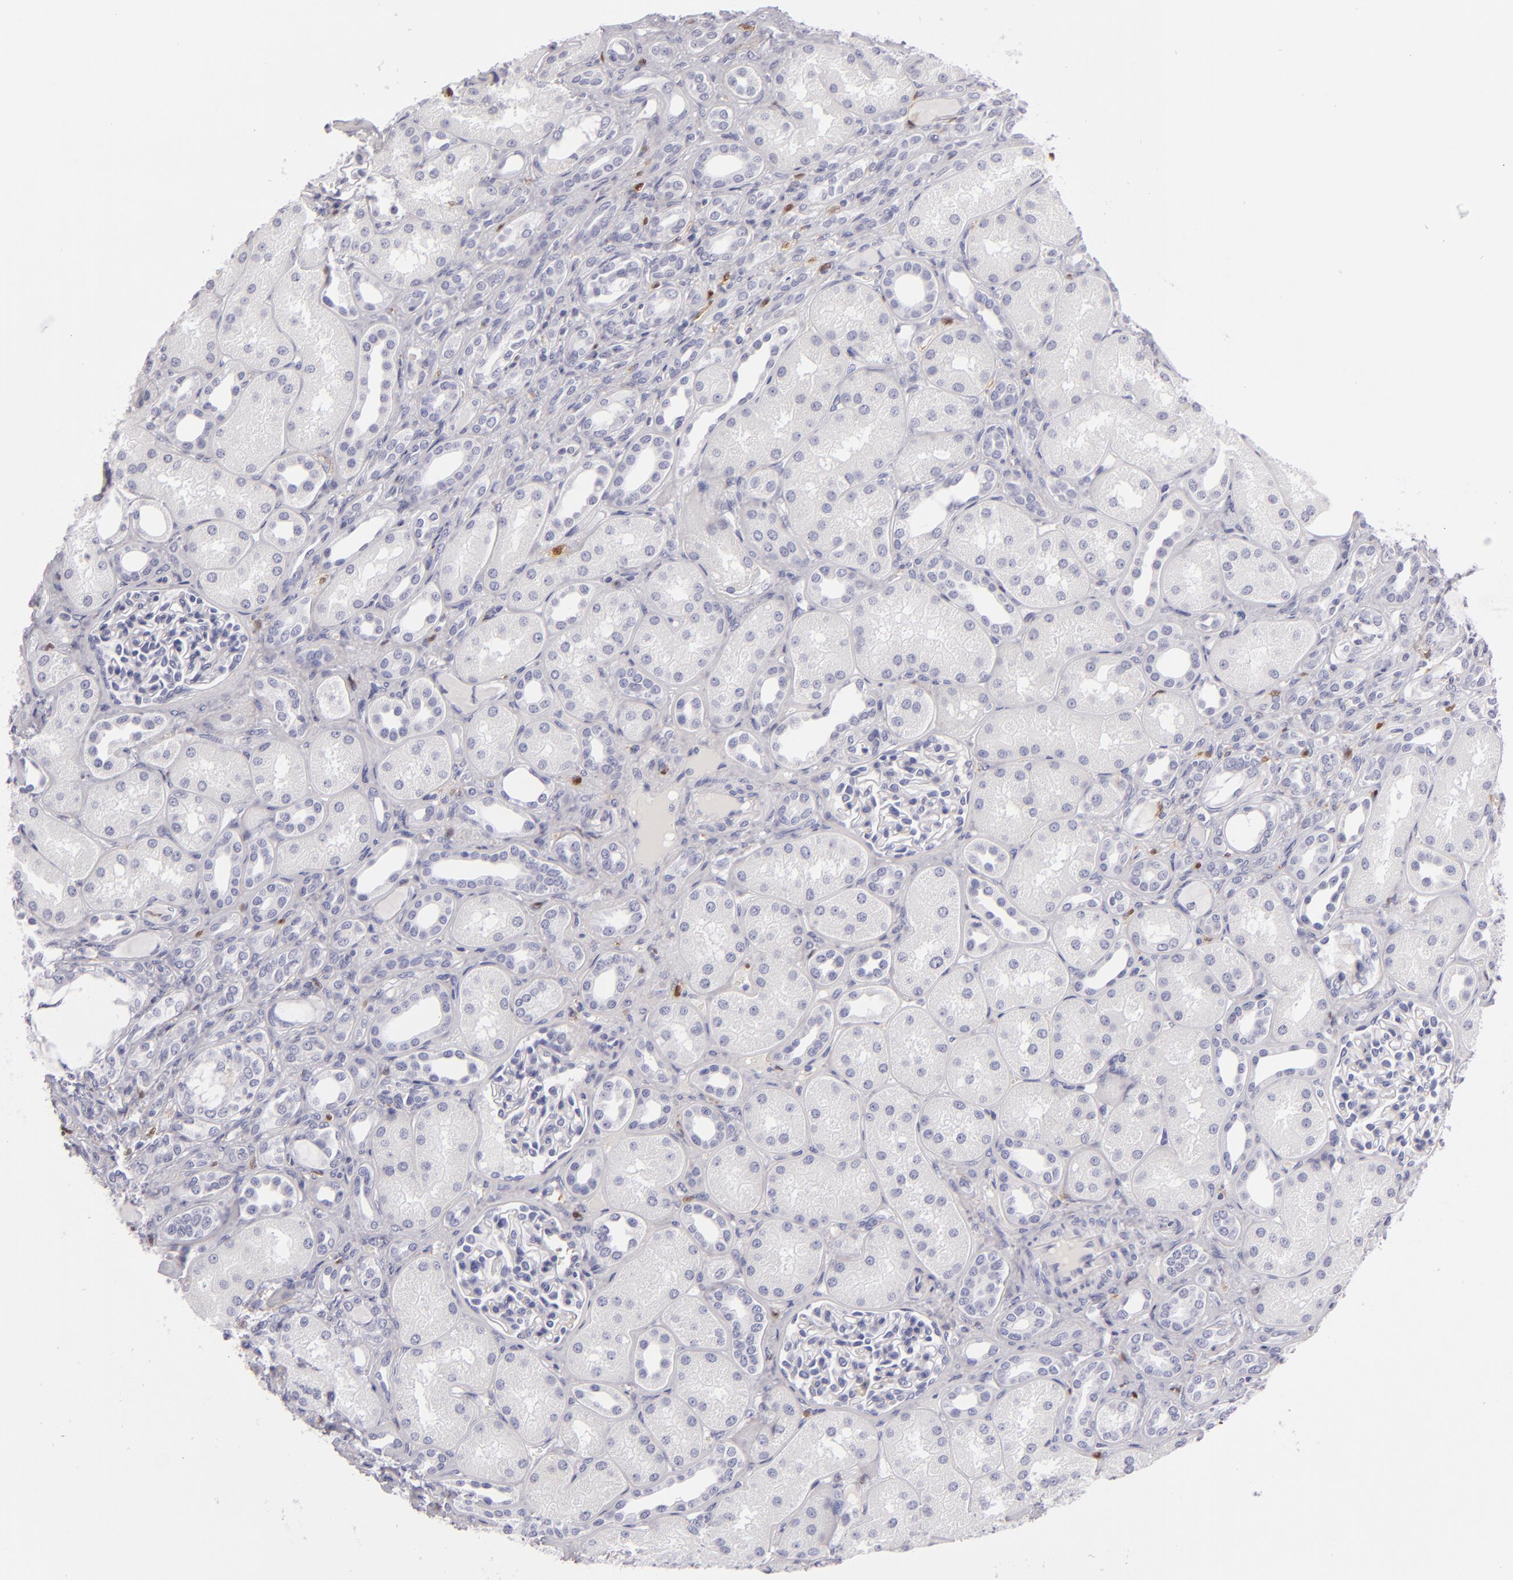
{"staining": {"intensity": "negative", "quantity": "none", "location": "none"}, "tissue": "kidney", "cell_type": "Cells in glomeruli", "image_type": "normal", "snomed": [{"axis": "morphology", "description": "Normal tissue, NOS"}, {"axis": "topography", "description": "Kidney"}], "caption": "A histopathology image of human kidney is negative for staining in cells in glomeruli.", "gene": "F13A1", "patient": {"sex": "male", "age": 7}}